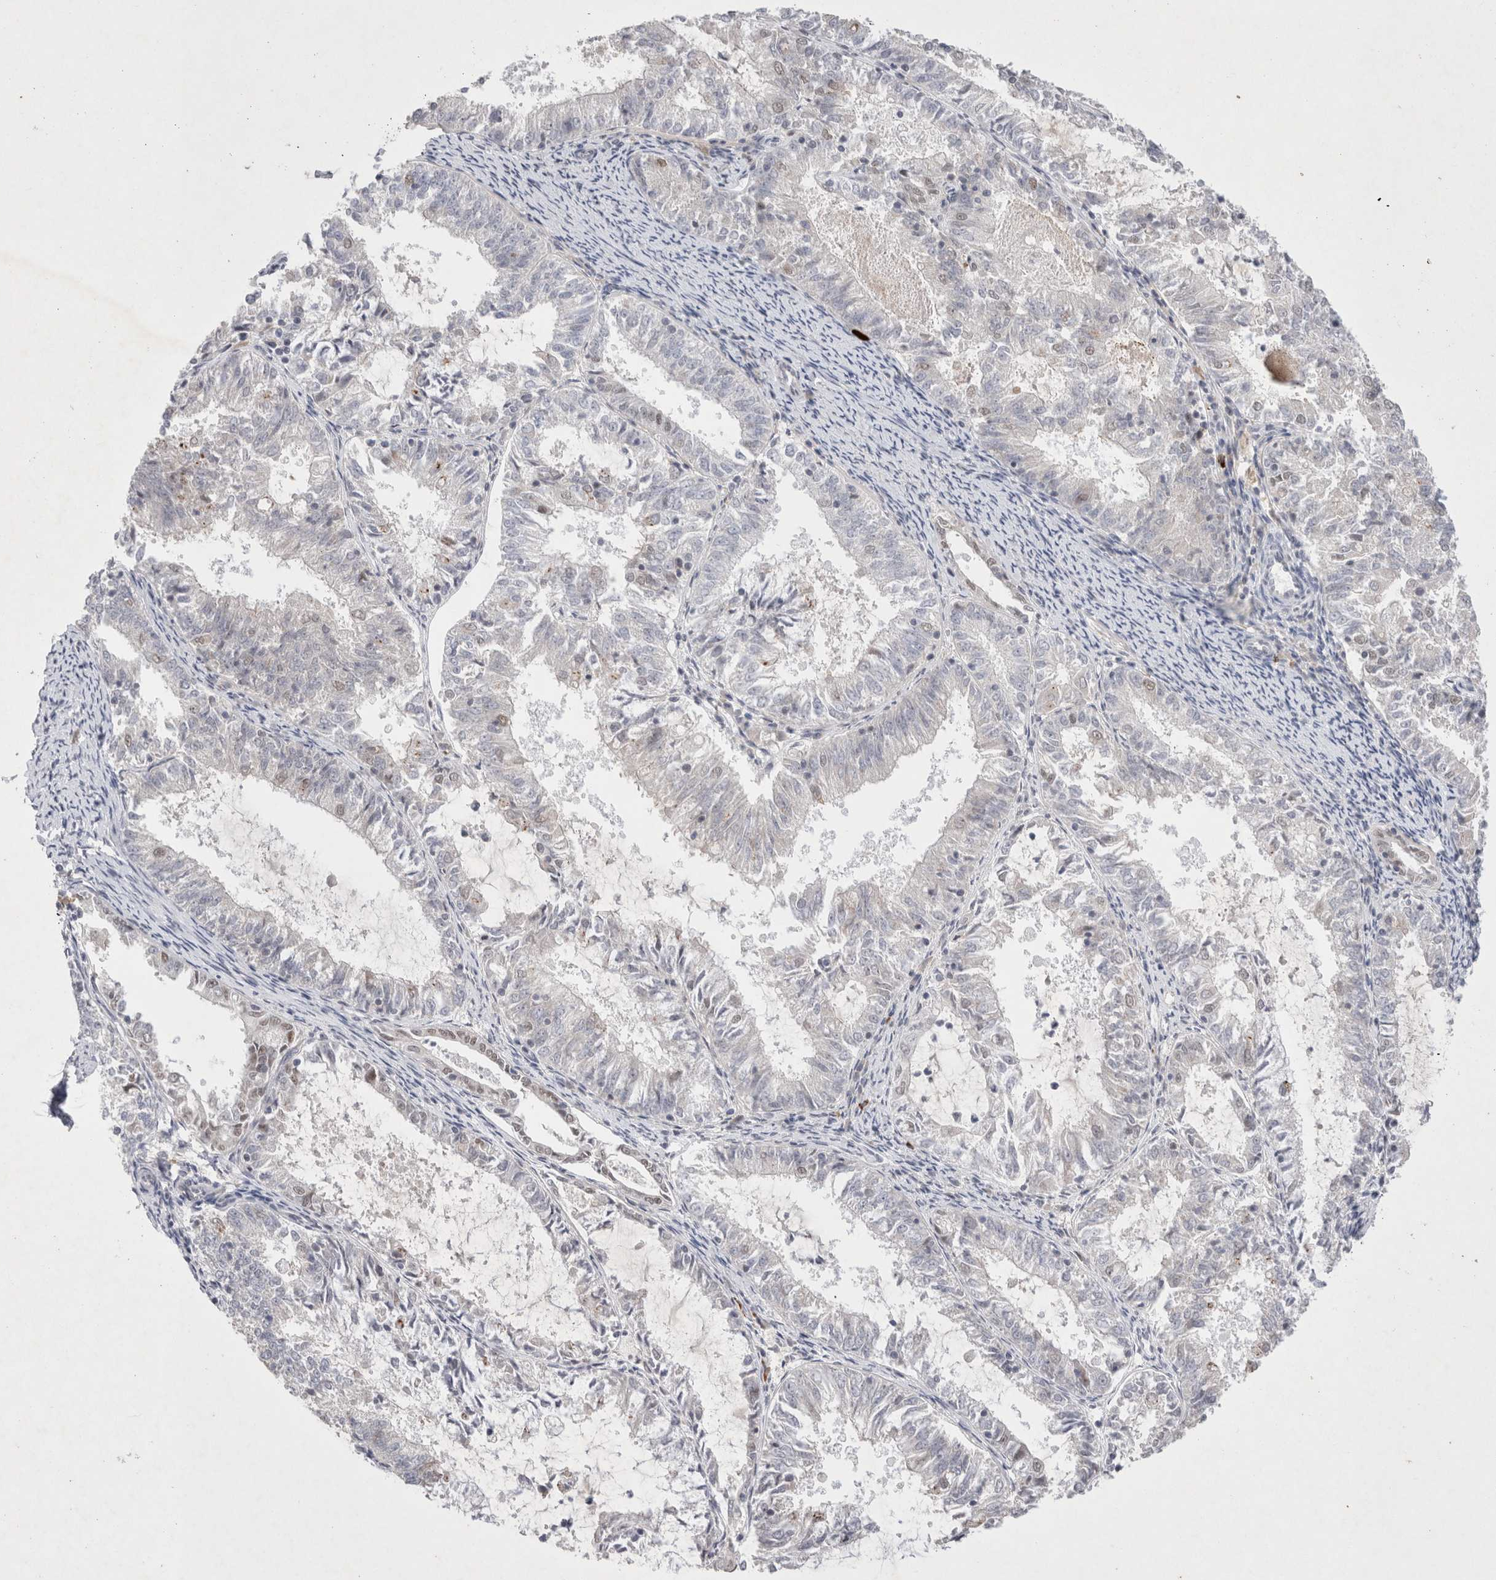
{"staining": {"intensity": "weak", "quantity": "<25%", "location": "nuclear"}, "tissue": "endometrial cancer", "cell_type": "Tumor cells", "image_type": "cancer", "snomed": [{"axis": "morphology", "description": "Adenocarcinoma, NOS"}, {"axis": "topography", "description": "Endometrium"}], "caption": "This is a photomicrograph of IHC staining of adenocarcinoma (endometrial), which shows no expression in tumor cells.", "gene": "RECQL4", "patient": {"sex": "female", "age": 57}}